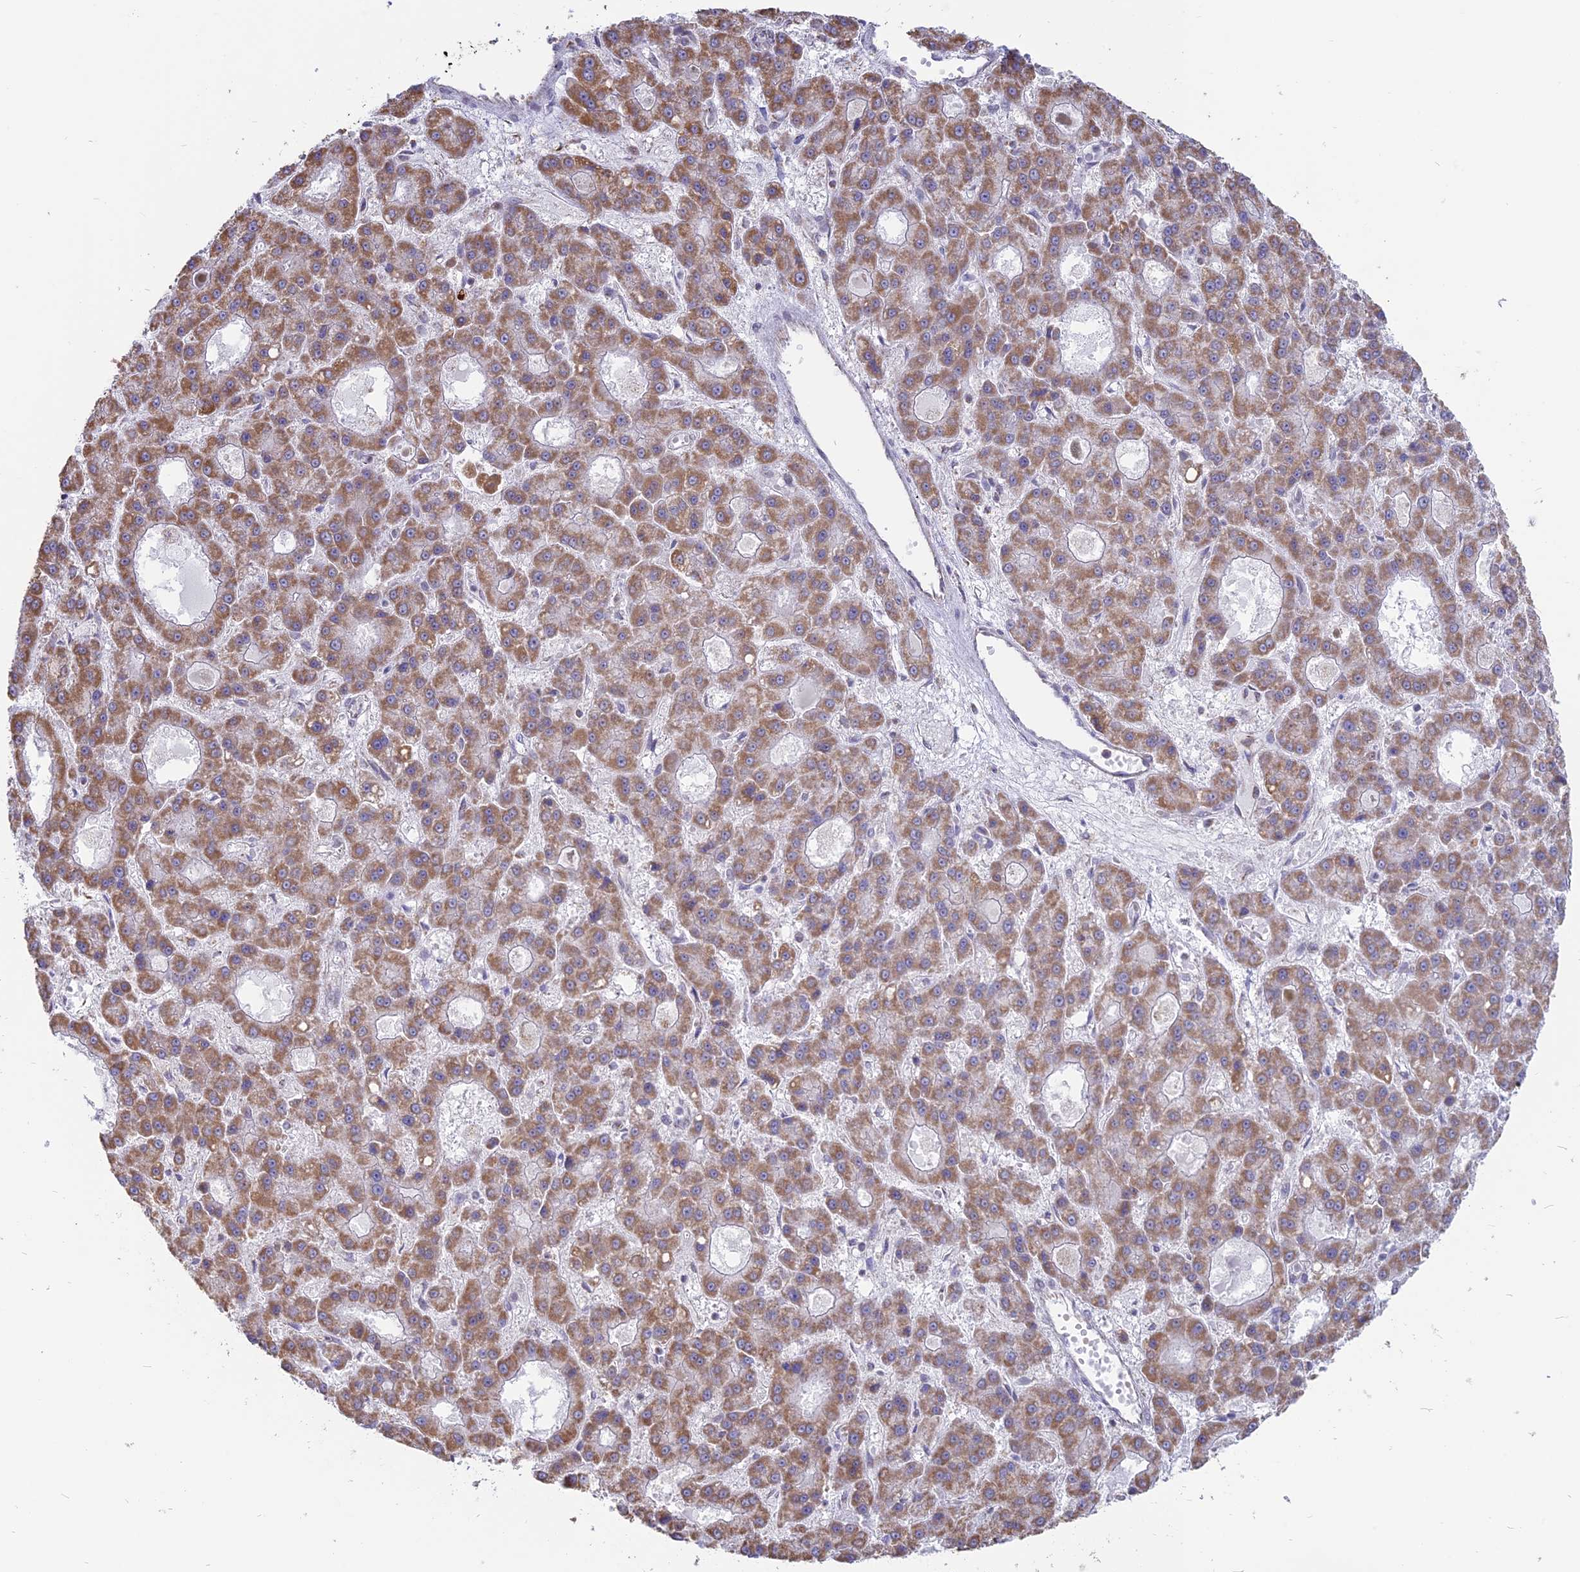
{"staining": {"intensity": "moderate", "quantity": ">75%", "location": "cytoplasmic/membranous"}, "tissue": "liver cancer", "cell_type": "Tumor cells", "image_type": "cancer", "snomed": [{"axis": "morphology", "description": "Carcinoma, Hepatocellular, NOS"}, {"axis": "topography", "description": "Liver"}], "caption": "Protein staining of liver hepatocellular carcinoma tissue exhibits moderate cytoplasmic/membranous positivity in about >75% of tumor cells. The staining is performed using DAB brown chromogen to label protein expression. The nuclei are counter-stained blue using hematoxylin.", "gene": "ARHGAP40", "patient": {"sex": "male", "age": 70}}